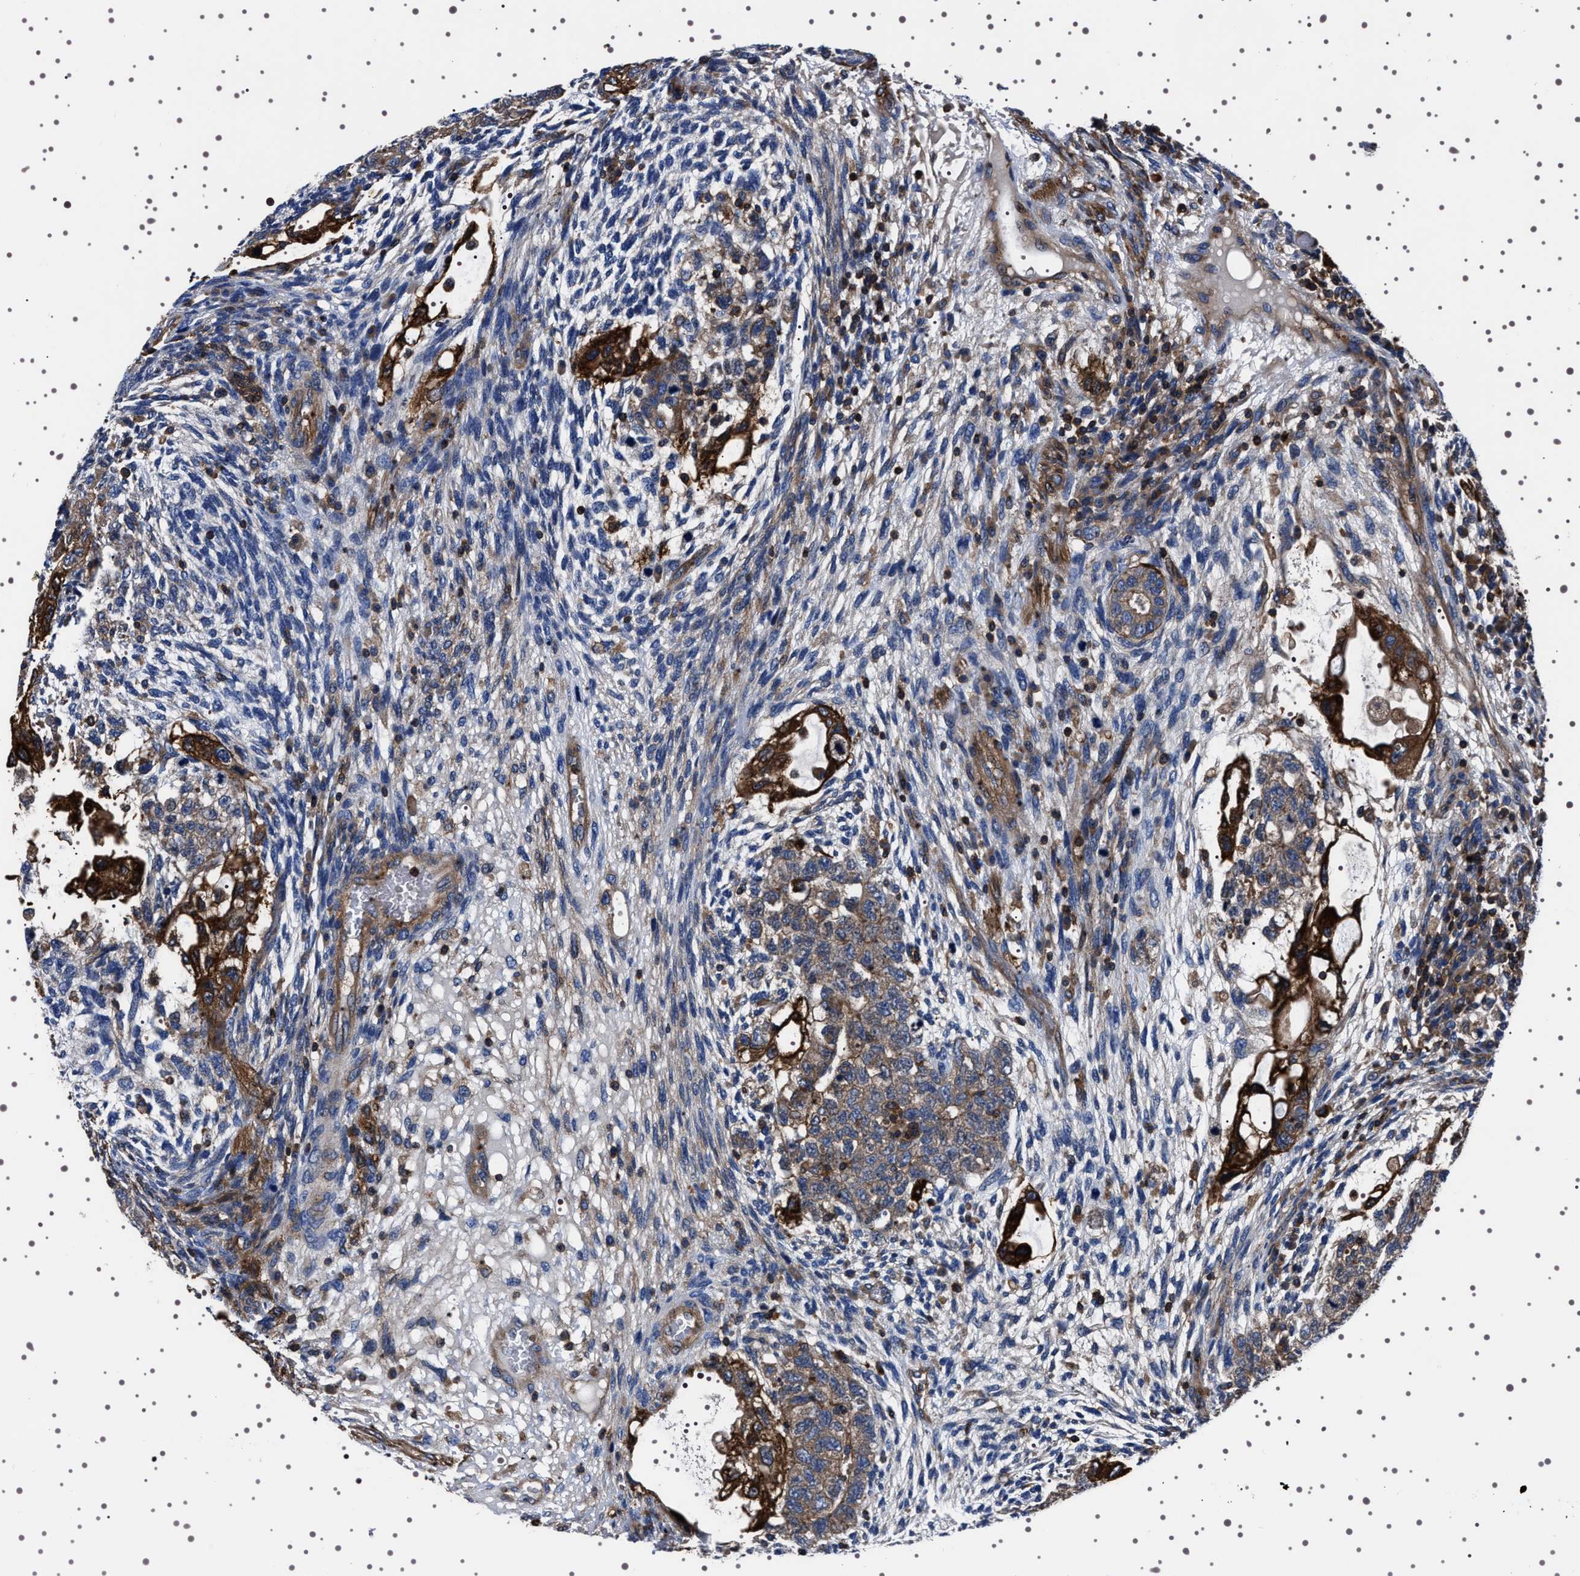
{"staining": {"intensity": "moderate", "quantity": ">75%", "location": "cytoplasmic/membranous"}, "tissue": "testis cancer", "cell_type": "Tumor cells", "image_type": "cancer", "snomed": [{"axis": "morphology", "description": "Normal tissue, NOS"}, {"axis": "morphology", "description": "Carcinoma, Embryonal, NOS"}, {"axis": "topography", "description": "Testis"}], "caption": "IHC photomicrograph of human testis cancer (embryonal carcinoma) stained for a protein (brown), which shows medium levels of moderate cytoplasmic/membranous positivity in approximately >75% of tumor cells.", "gene": "WDR1", "patient": {"sex": "male", "age": 36}}